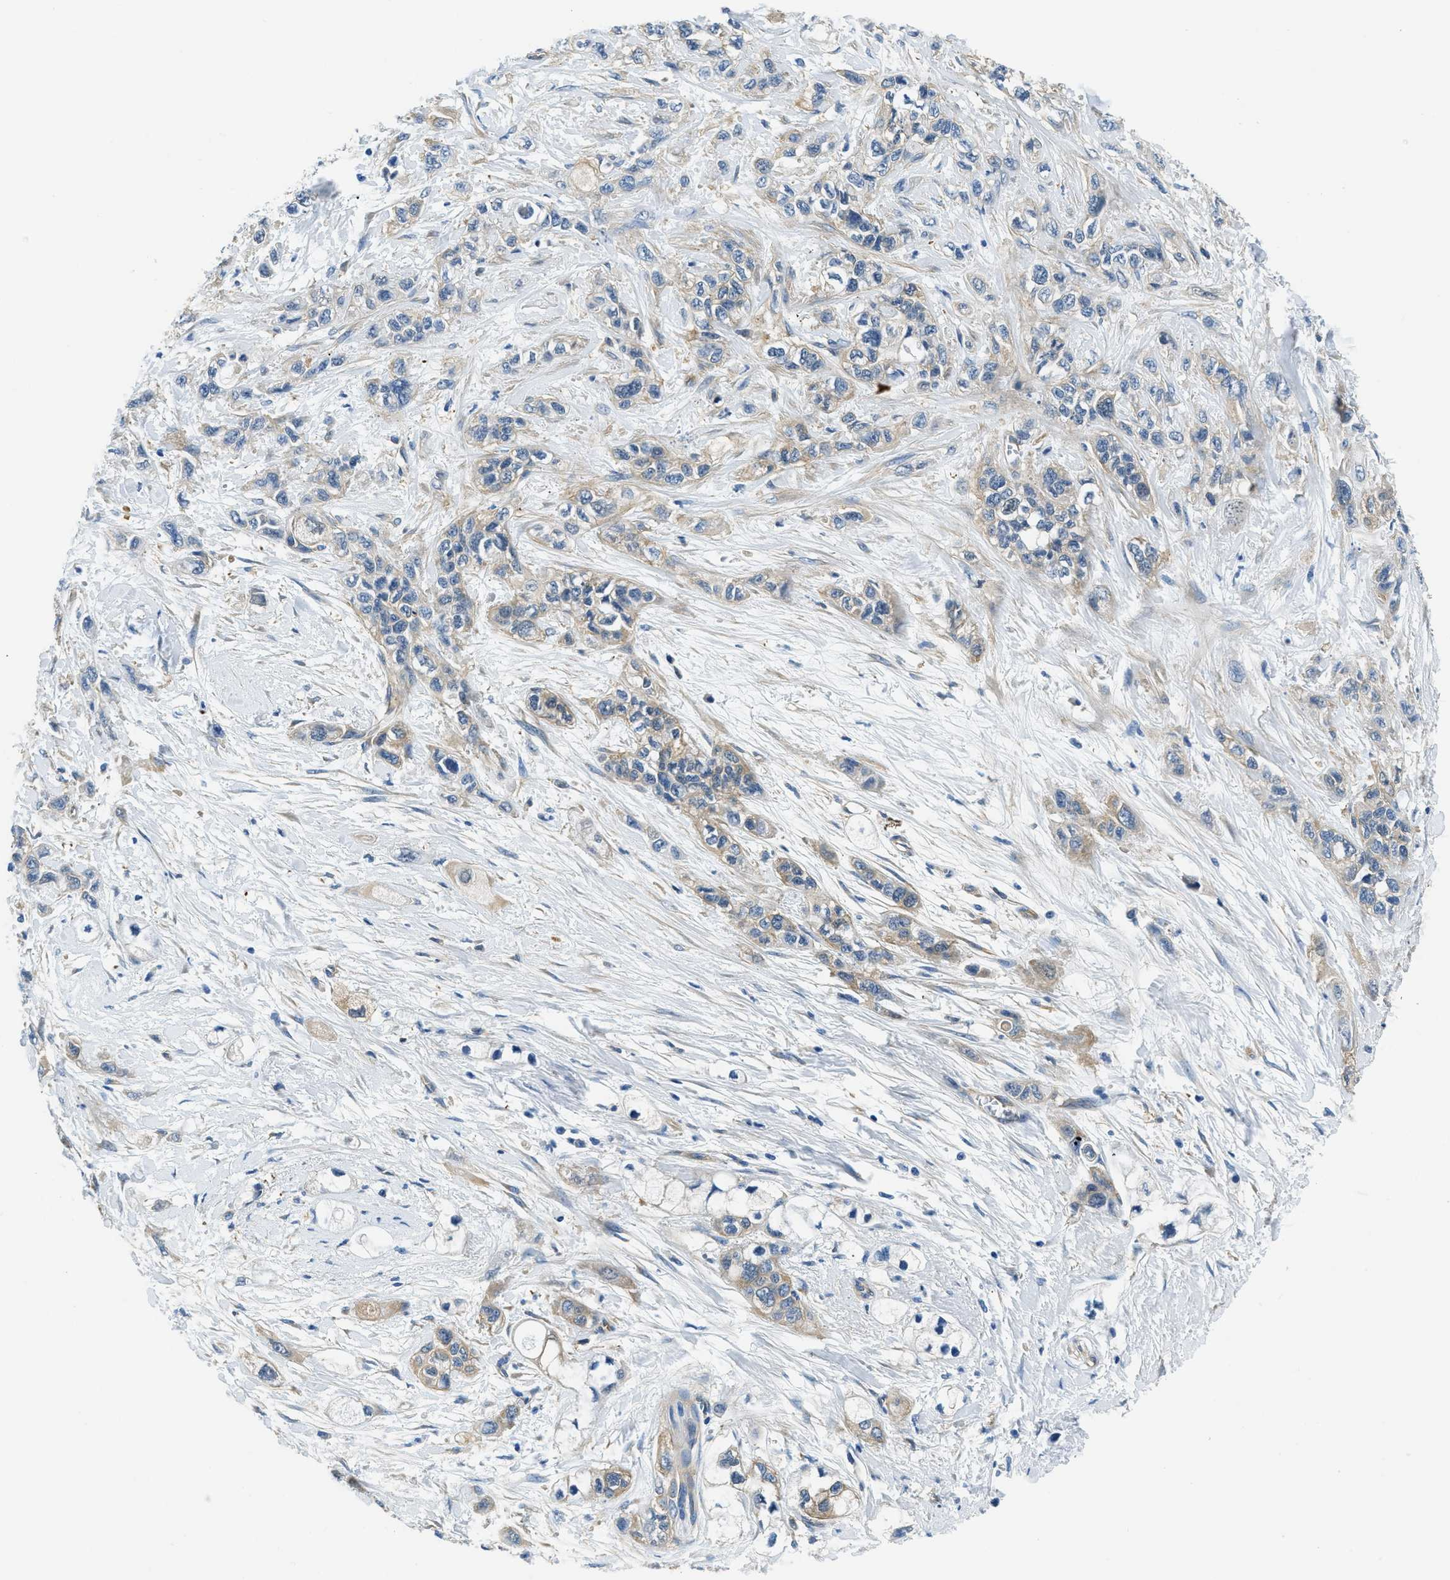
{"staining": {"intensity": "moderate", "quantity": ">75%", "location": "cytoplasmic/membranous"}, "tissue": "pancreatic cancer", "cell_type": "Tumor cells", "image_type": "cancer", "snomed": [{"axis": "morphology", "description": "Adenocarcinoma, NOS"}, {"axis": "topography", "description": "Pancreas"}], "caption": "IHC of human adenocarcinoma (pancreatic) reveals medium levels of moderate cytoplasmic/membranous expression in about >75% of tumor cells. Nuclei are stained in blue.", "gene": "TWF1", "patient": {"sex": "male", "age": 74}}